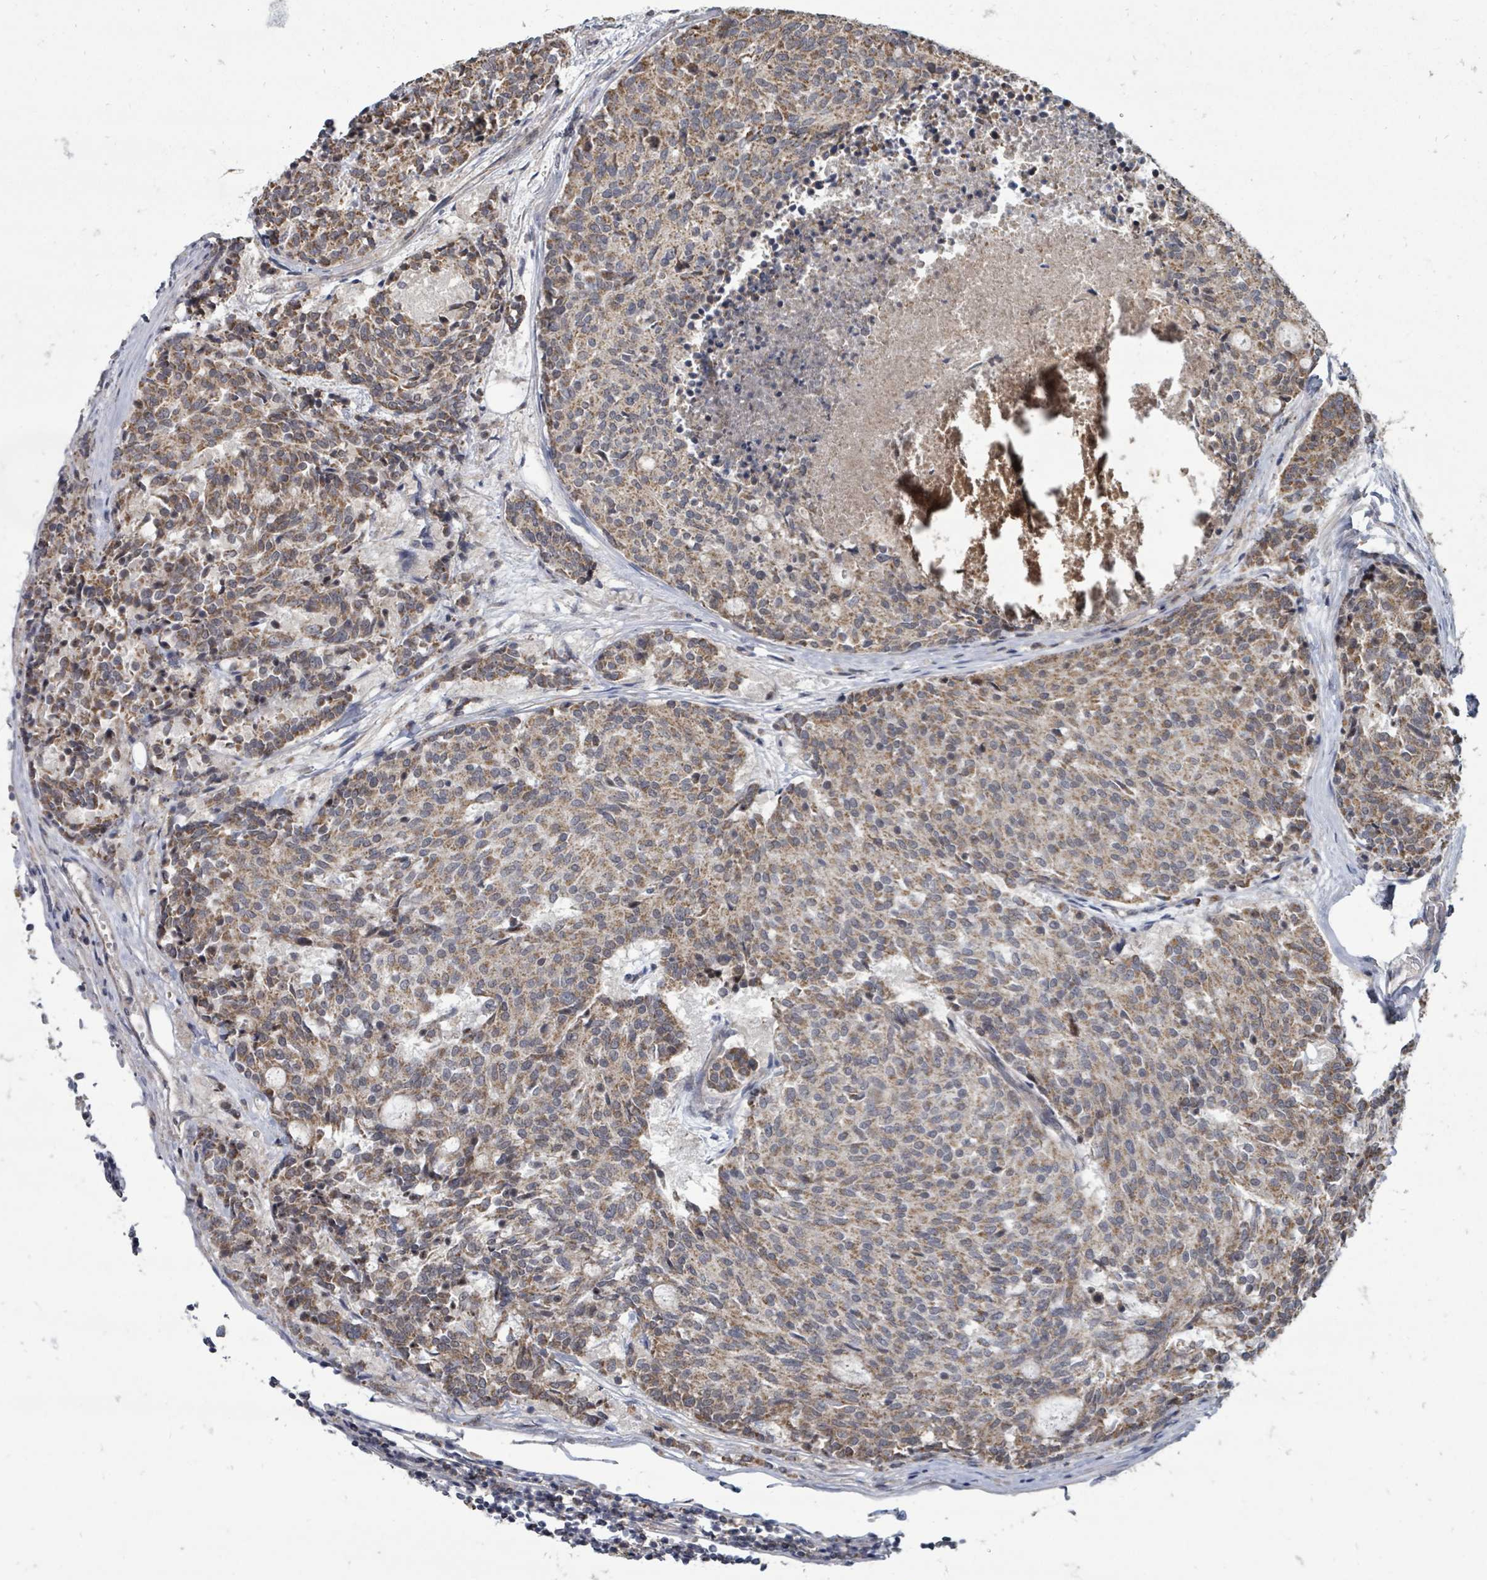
{"staining": {"intensity": "moderate", "quantity": ">75%", "location": "cytoplasmic/membranous"}, "tissue": "carcinoid", "cell_type": "Tumor cells", "image_type": "cancer", "snomed": [{"axis": "morphology", "description": "Carcinoid, malignant, NOS"}, {"axis": "topography", "description": "Pancreas"}], "caption": "Human carcinoid (malignant) stained for a protein (brown) exhibits moderate cytoplasmic/membranous positive positivity in about >75% of tumor cells.", "gene": "MAGOHB", "patient": {"sex": "female", "age": 54}}